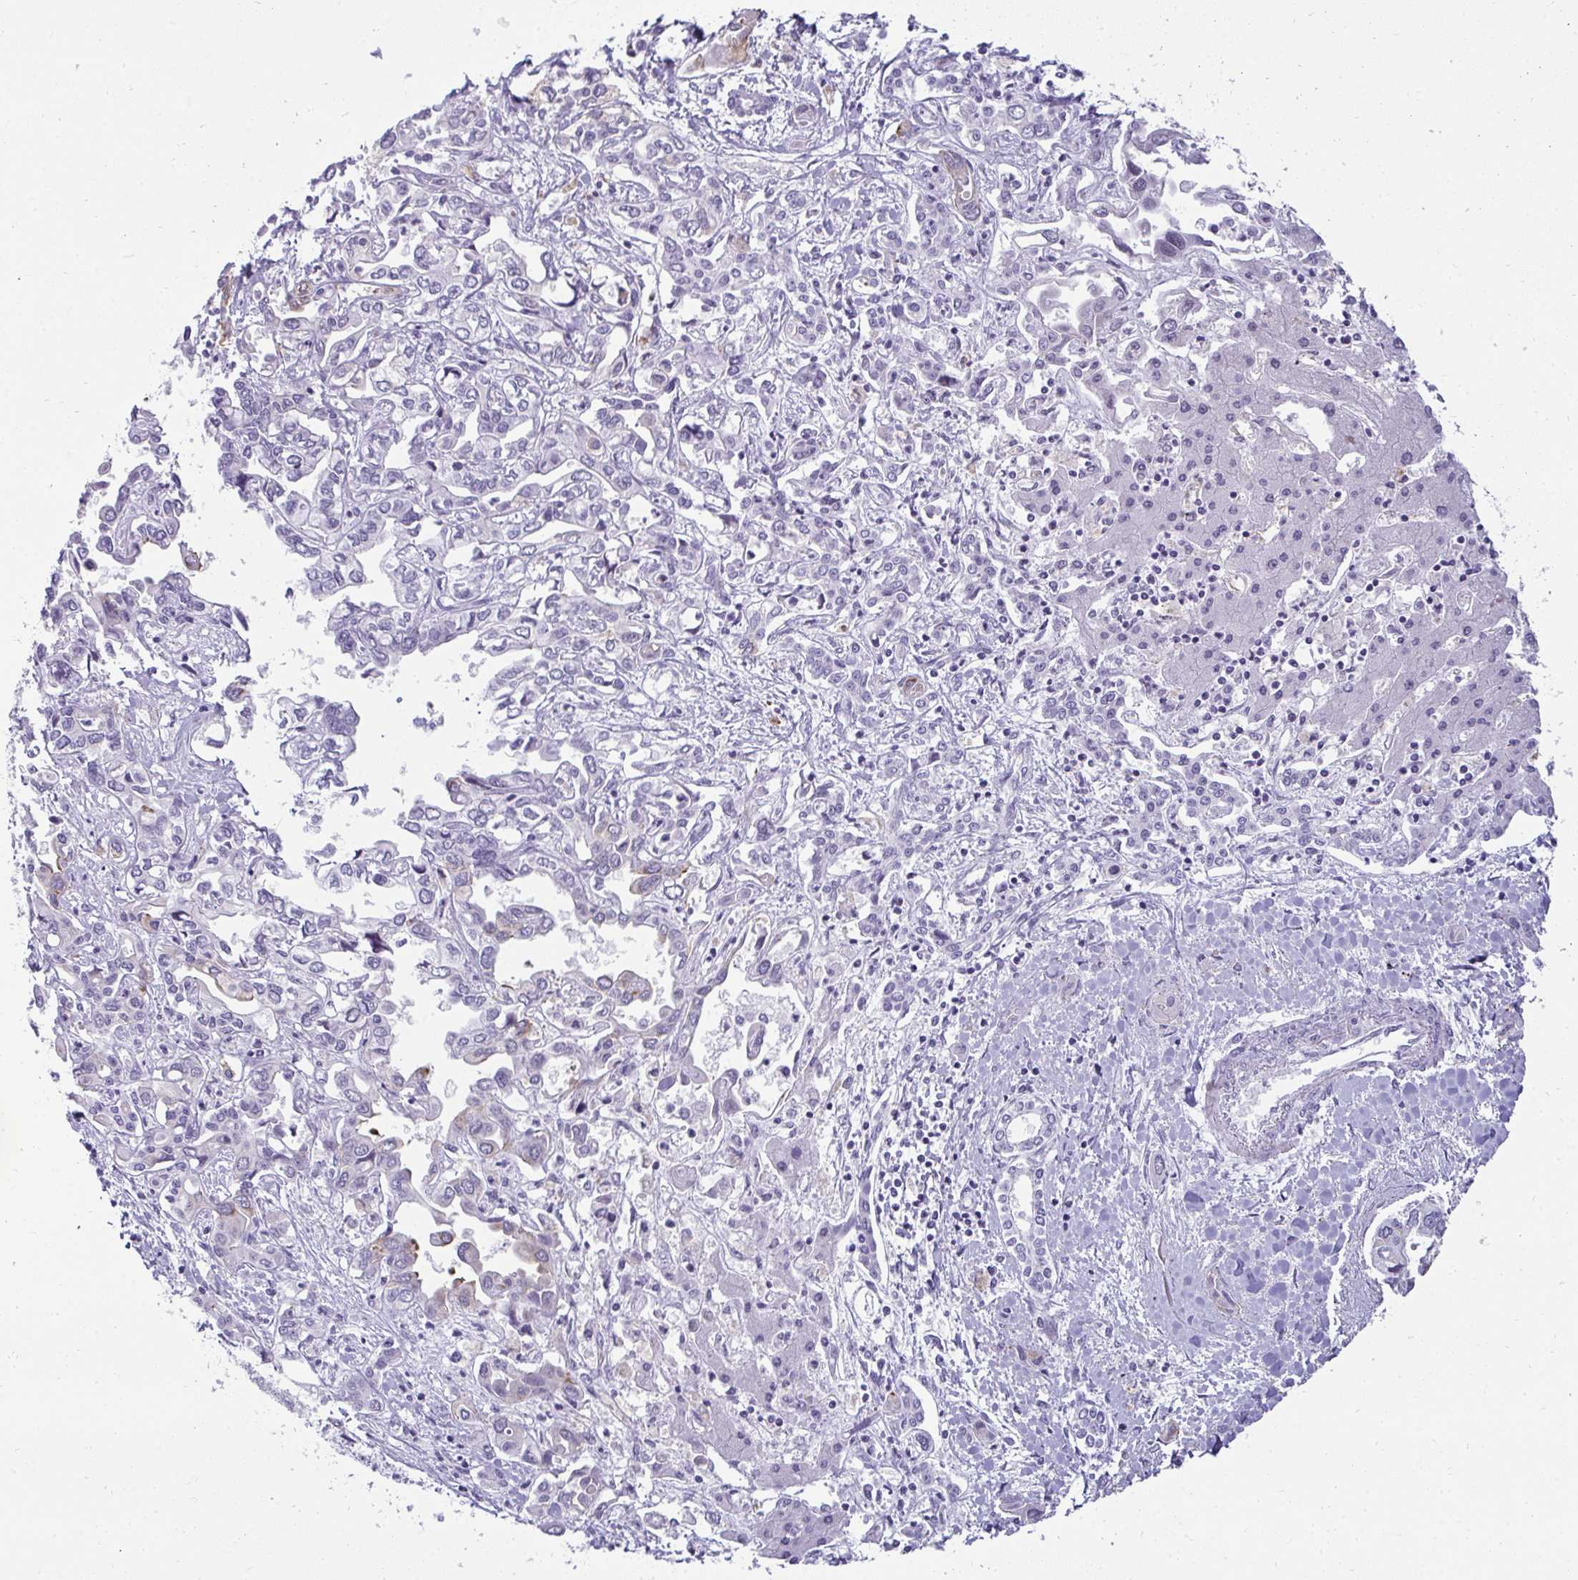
{"staining": {"intensity": "negative", "quantity": "none", "location": "none"}, "tissue": "liver cancer", "cell_type": "Tumor cells", "image_type": "cancer", "snomed": [{"axis": "morphology", "description": "Cholangiocarcinoma"}, {"axis": "topography", "description": "Liver"}], "caption": "Tumor cells show no significant positivity in liver cancer.", "gene": "AK5", "patient": {"sex": "female", "age": 64}}